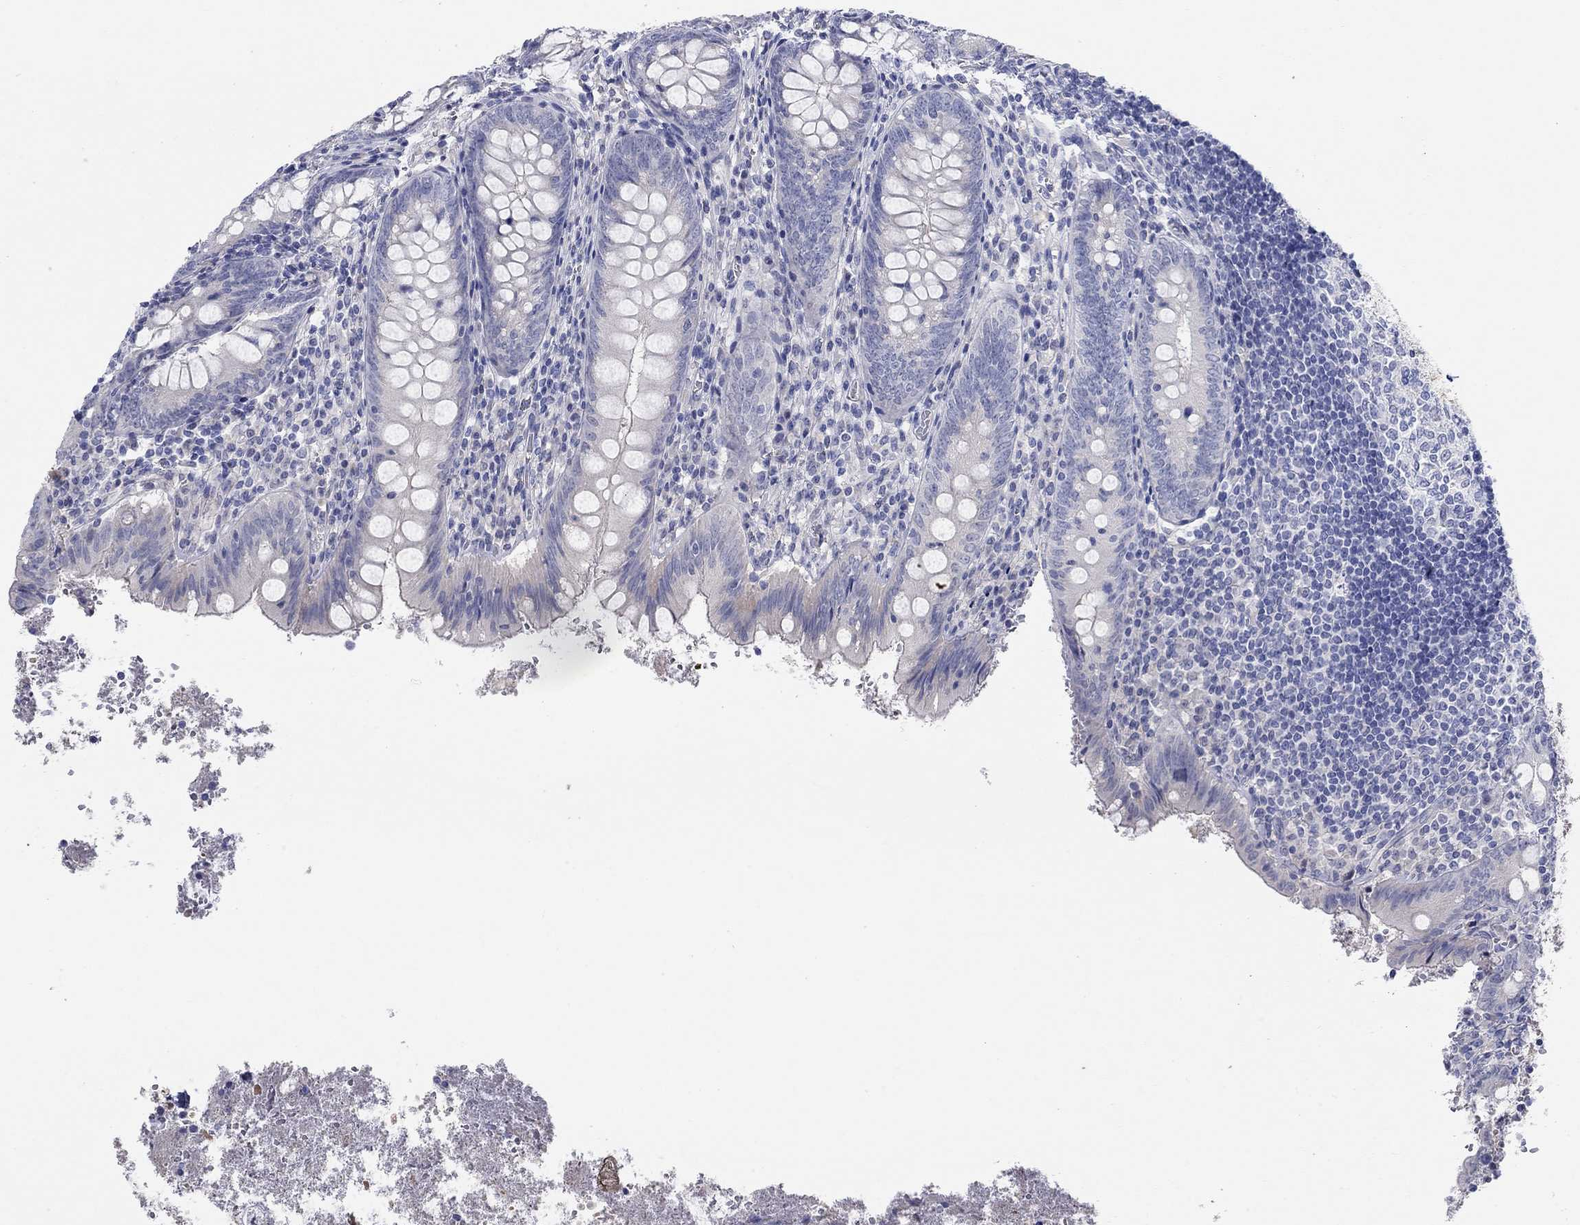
{"staining": {"intensity": "negative", "quantity": "none", "location": "none"}, "tissue": "appendix", "cell_type": "Glandular cells", "image_type": "normal", "snomed": [{"axis": "morphology", "description": "Normal tissue, NOS"}, {"axis": "topography", "description": "Appendix"}], "caption": "High power microscopy histopathology image of an immunohistochemistry (IHC) micrograph of unremarkable appendix, revealing no significant expression in glandular cells. (DAB IHC visualized using brightfield microscopy, high magnification).", "gene": "KRT222", "patient": {"sex": "female", "age": 23}}